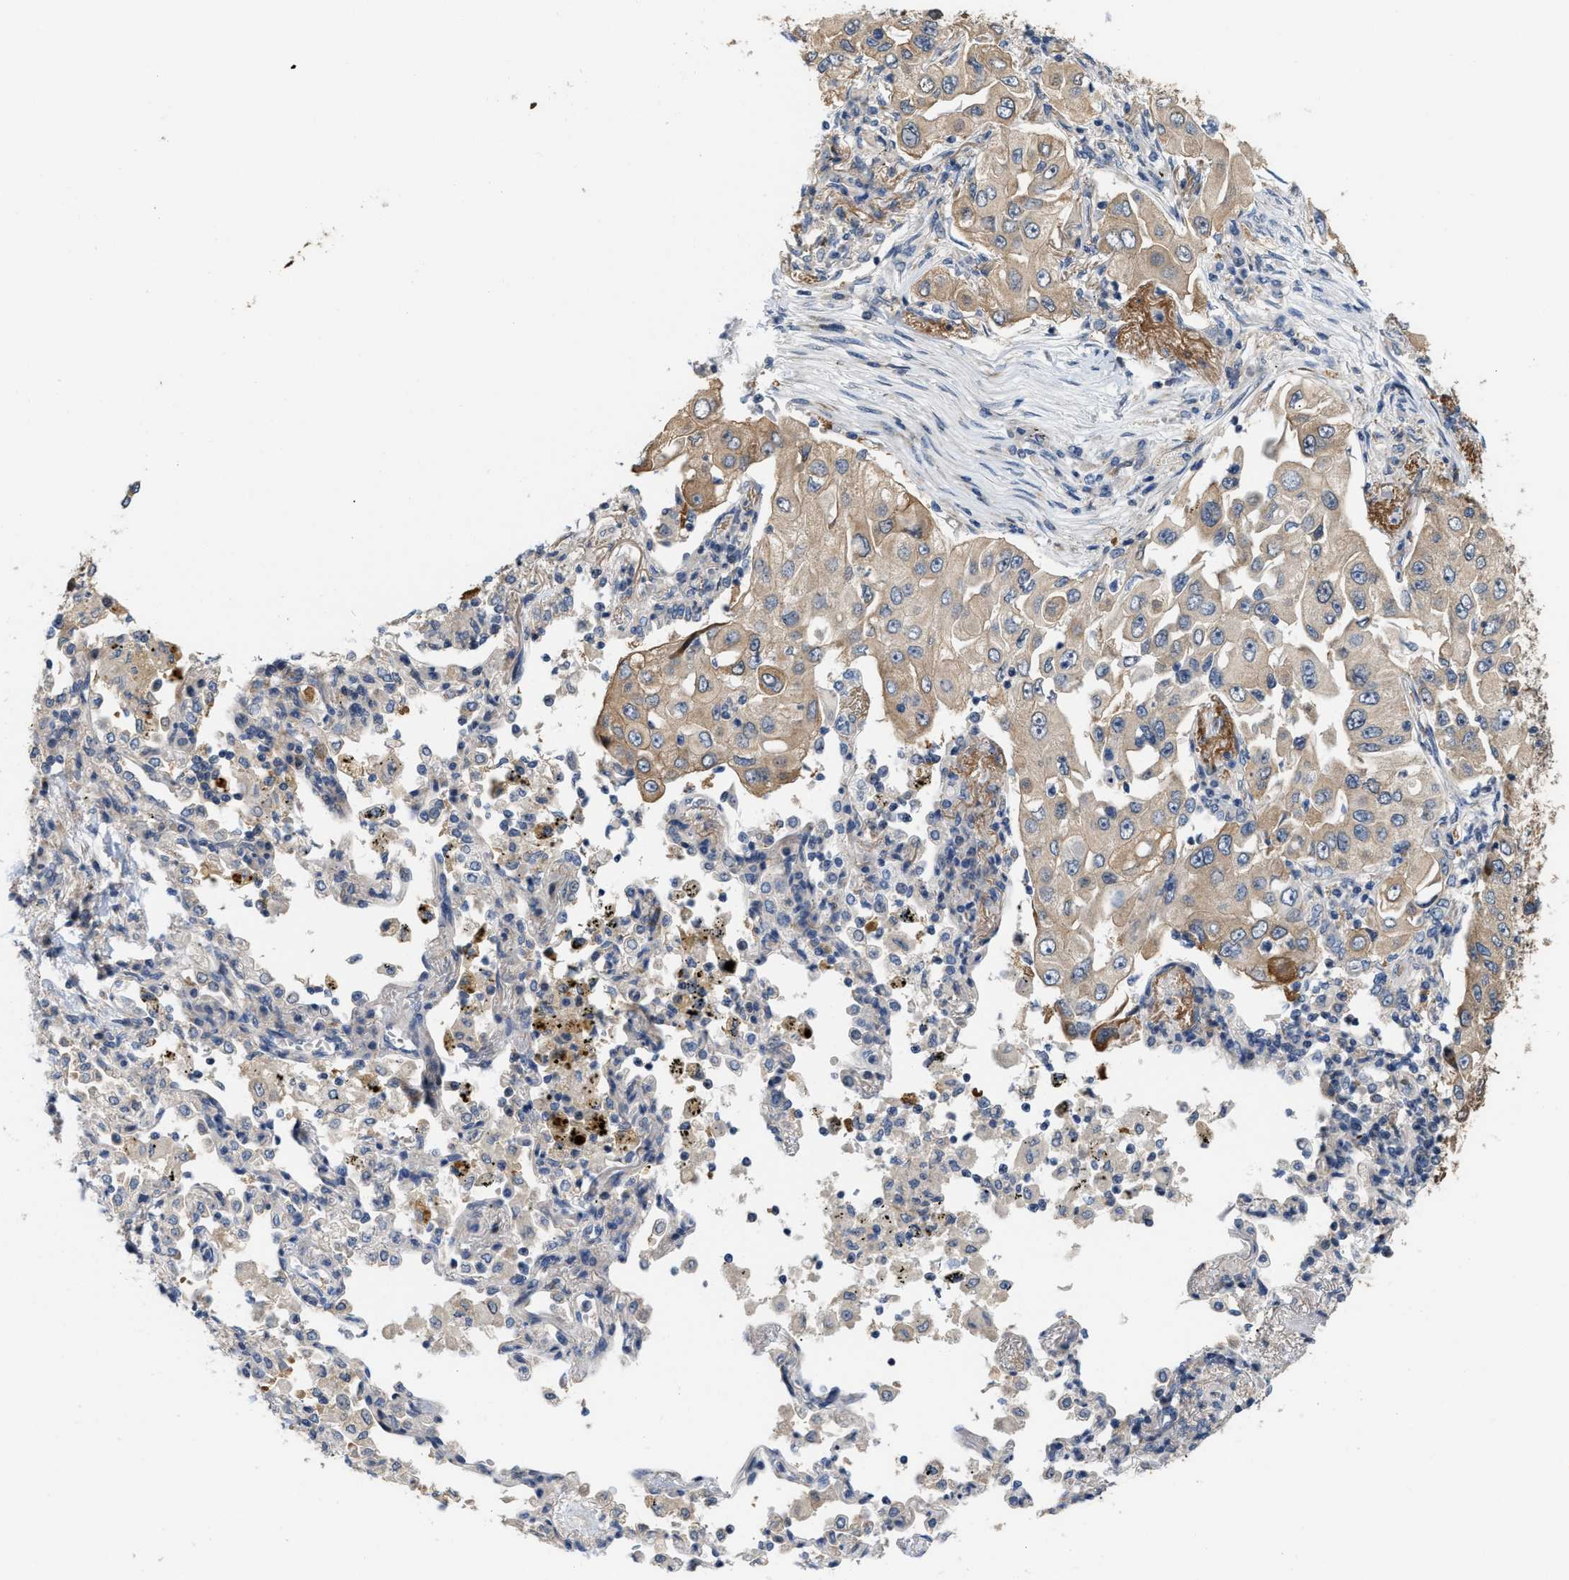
{"staining": {"intensity": "weak", "quantity": ">75%", "location": "cytoplasmic/membranous"}, "tissue": "lung cancer", "cell_type": "Tumor cells", "image_type": "cancer", "snomed": [{"axis": "morphology", "description": "Adenocarcinoma, NOS"}, {"axis": "topography", "description": "Lung"}], "caption": "Tumor cells reveal weak cytoplasmic/membranous positivity in about >75% of cells in lung cancer. (IHC, brightfield microscopy, high magnification).", "gene": "CSNK1A1", "patient": {"sex": "male", "age": 84}}